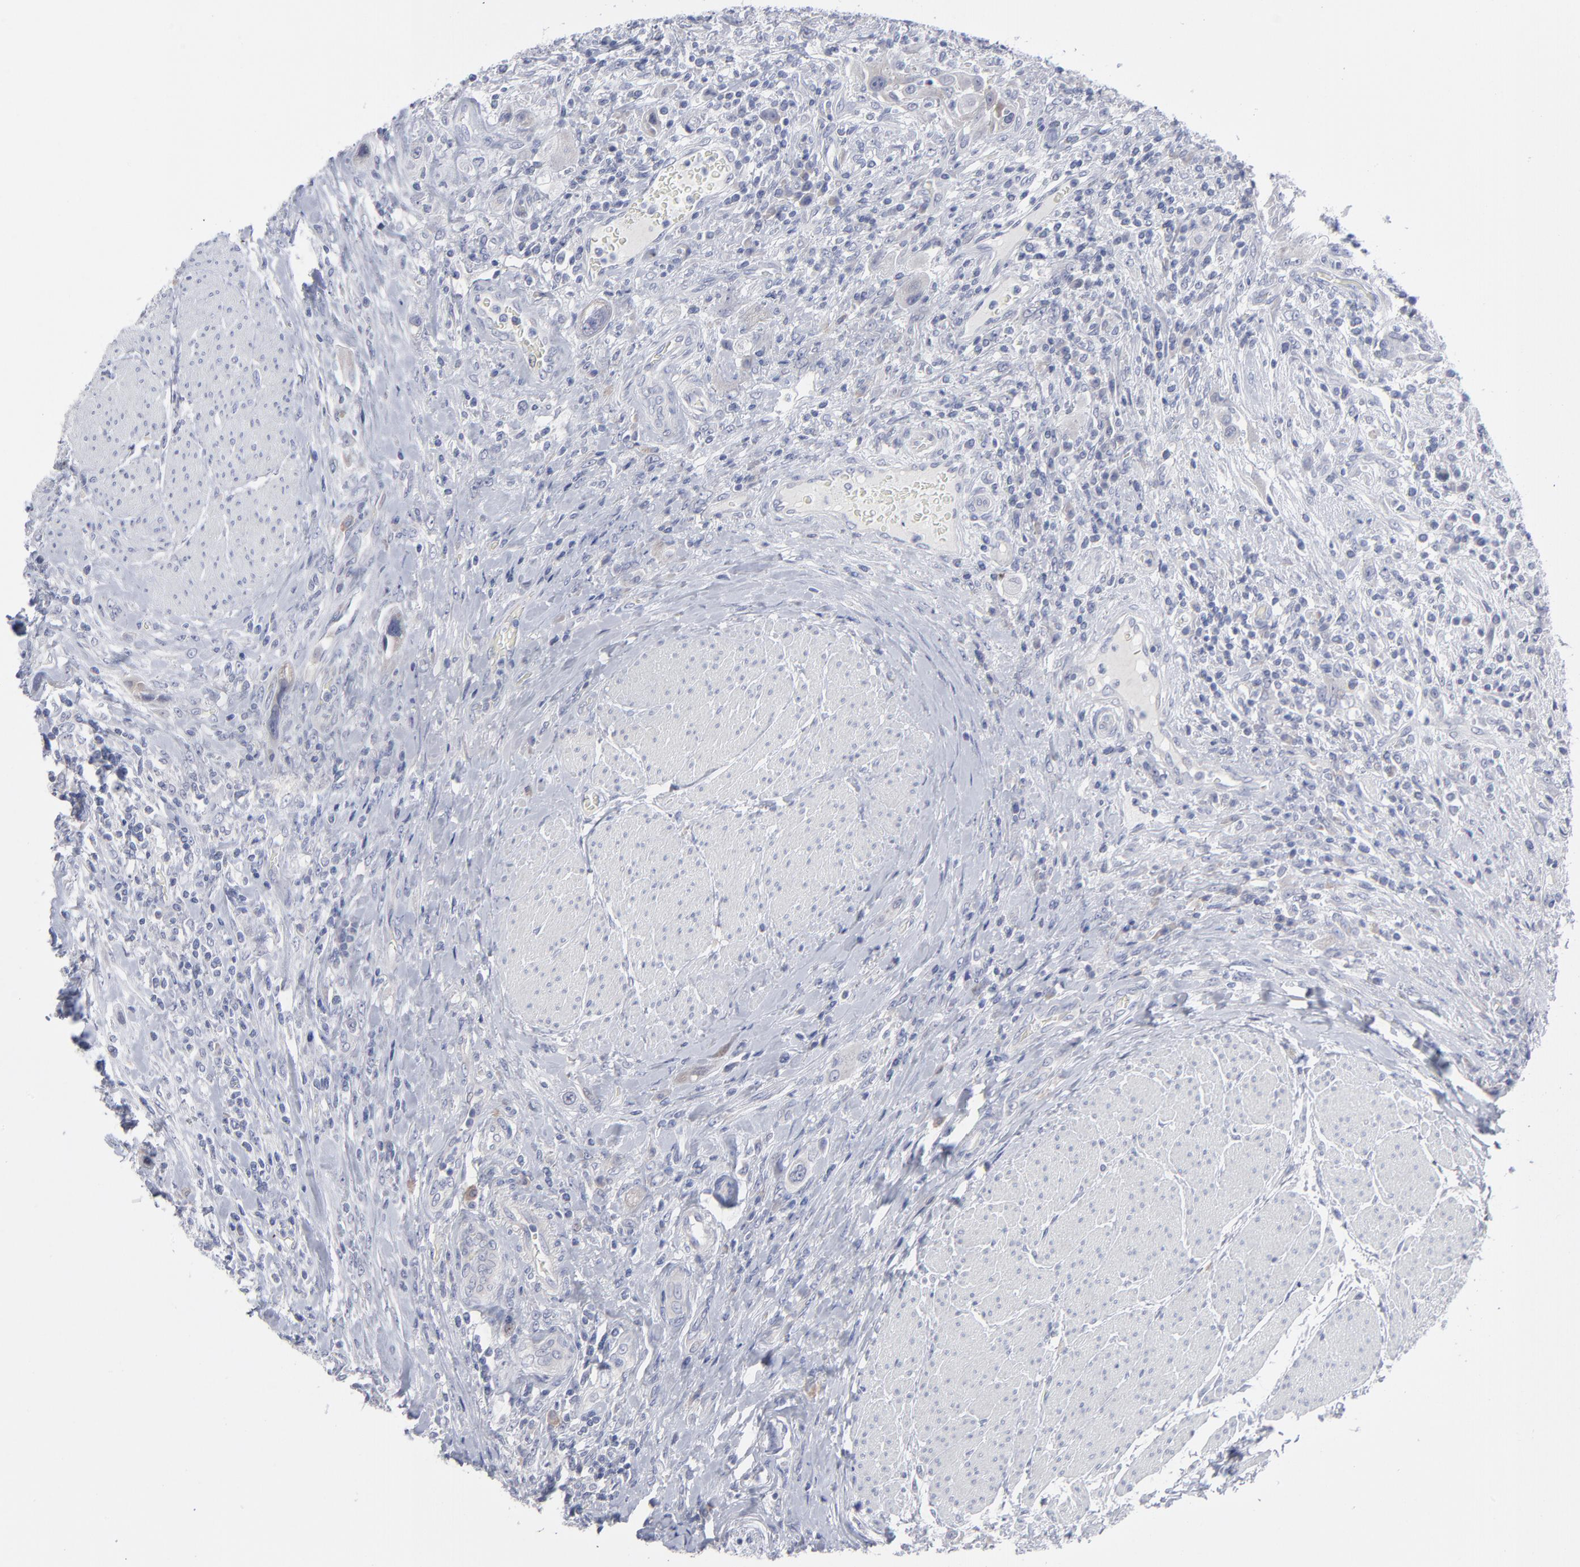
{"staining": {"intensity": "negative", "quantity": "none", "location": "none"}, "tissue": "urothelial cancer", "cell_type": "Tumor cells", "image_type": "cancer", "snomed": [{"axis": "morphology", "description": "Urothelial carcinoma, High grade"}, {"axis": "topography", "description": "Urinary bladder"}], "caption": "Tumor cells are negative for protein expression in human urothelial cancer.", "gene": "RPS24", "patient": {"sex": "male", "age": 50}}